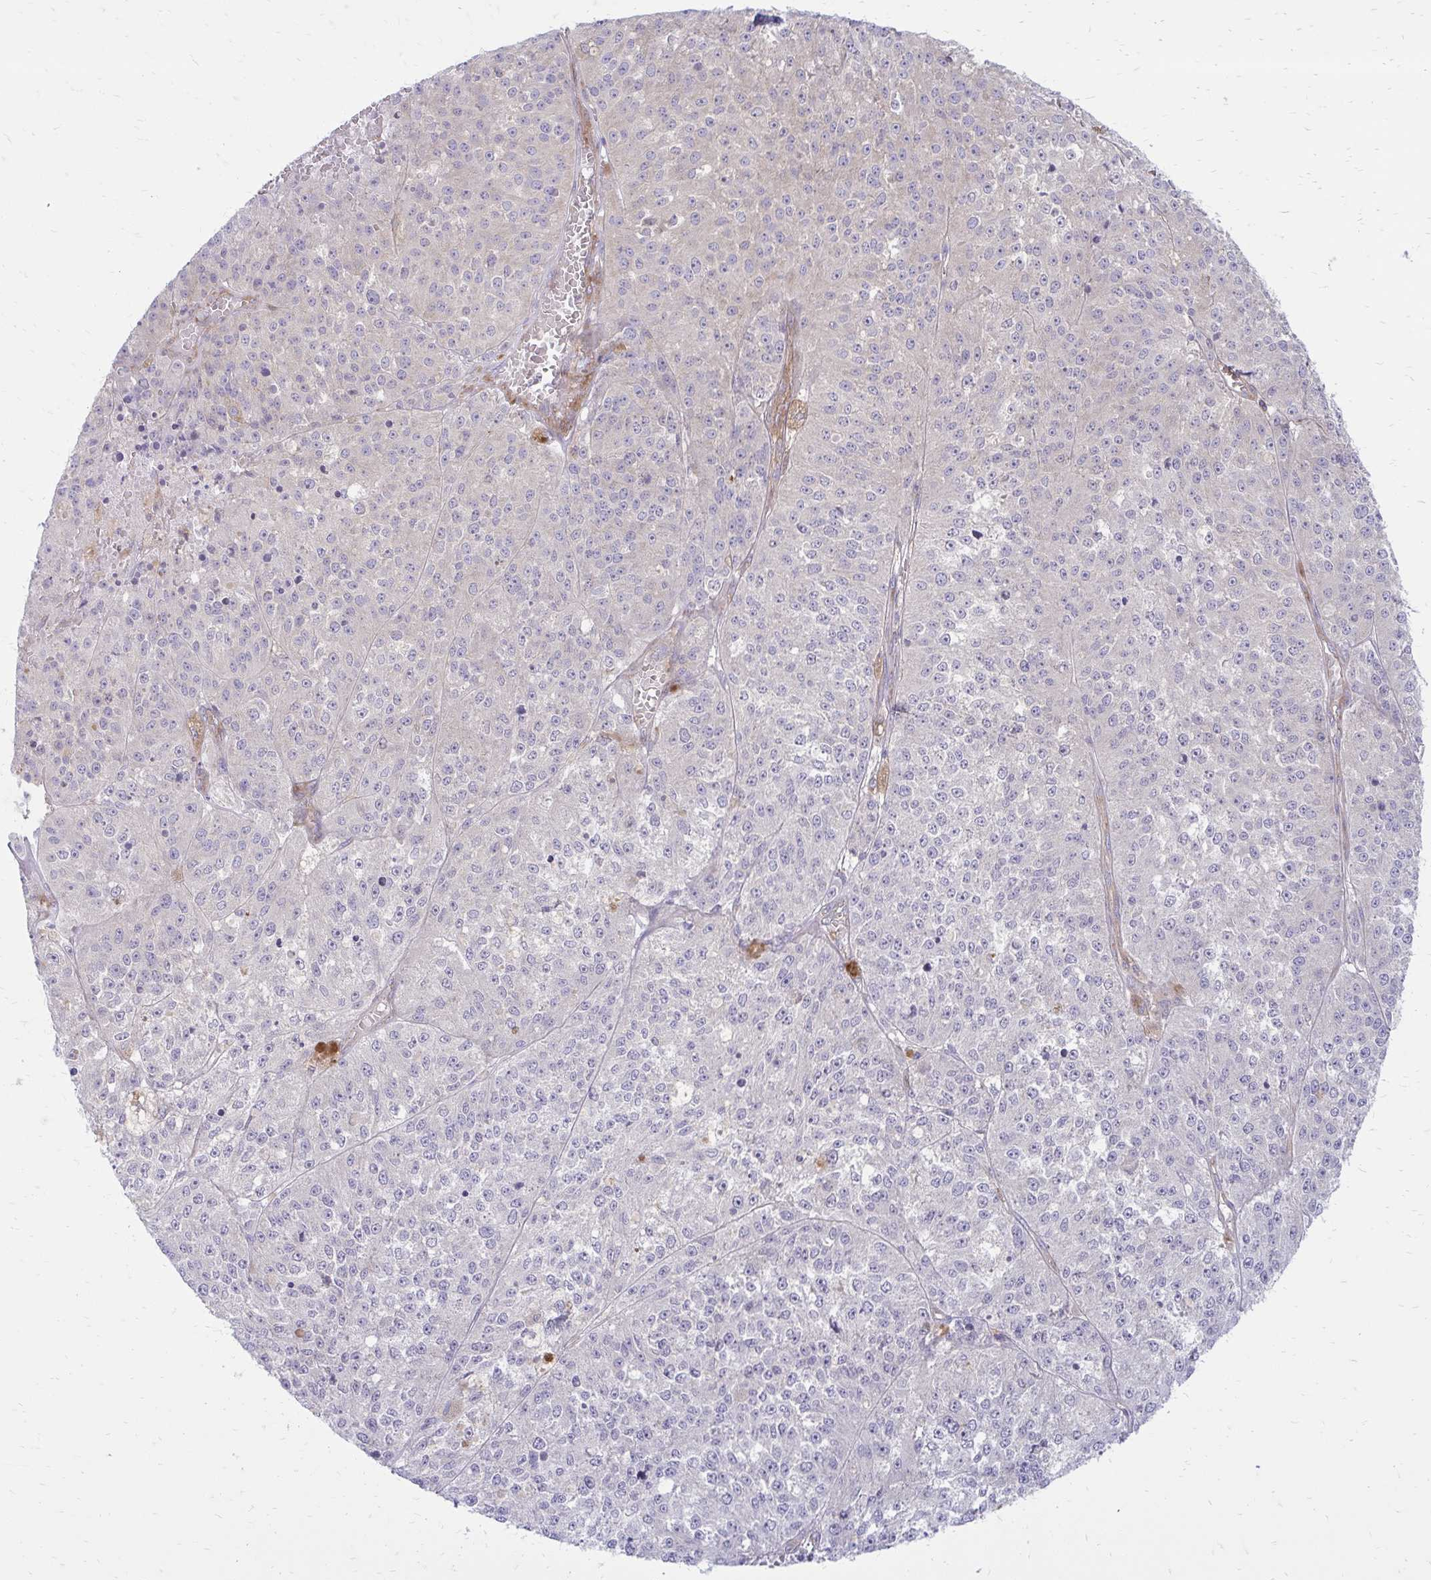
{"staining": {"intensity": "negative", "quantity": "none", "location": "none"}, "tissue": "melanoma", "cell_type": "Tumor cells", "image_type": "cancer", "snomed": [{"axis": "morphology", "description": "Malignant melanoma, Metastatic site"}, {"axis": "topography", "description": "Lymph node"}], "caption": "Tumor cells are negative for brown protein staining in malignant melanoma (metastatic site).", "gene": "ASAP1", "patient": {"sex": "female", "age": 64}}